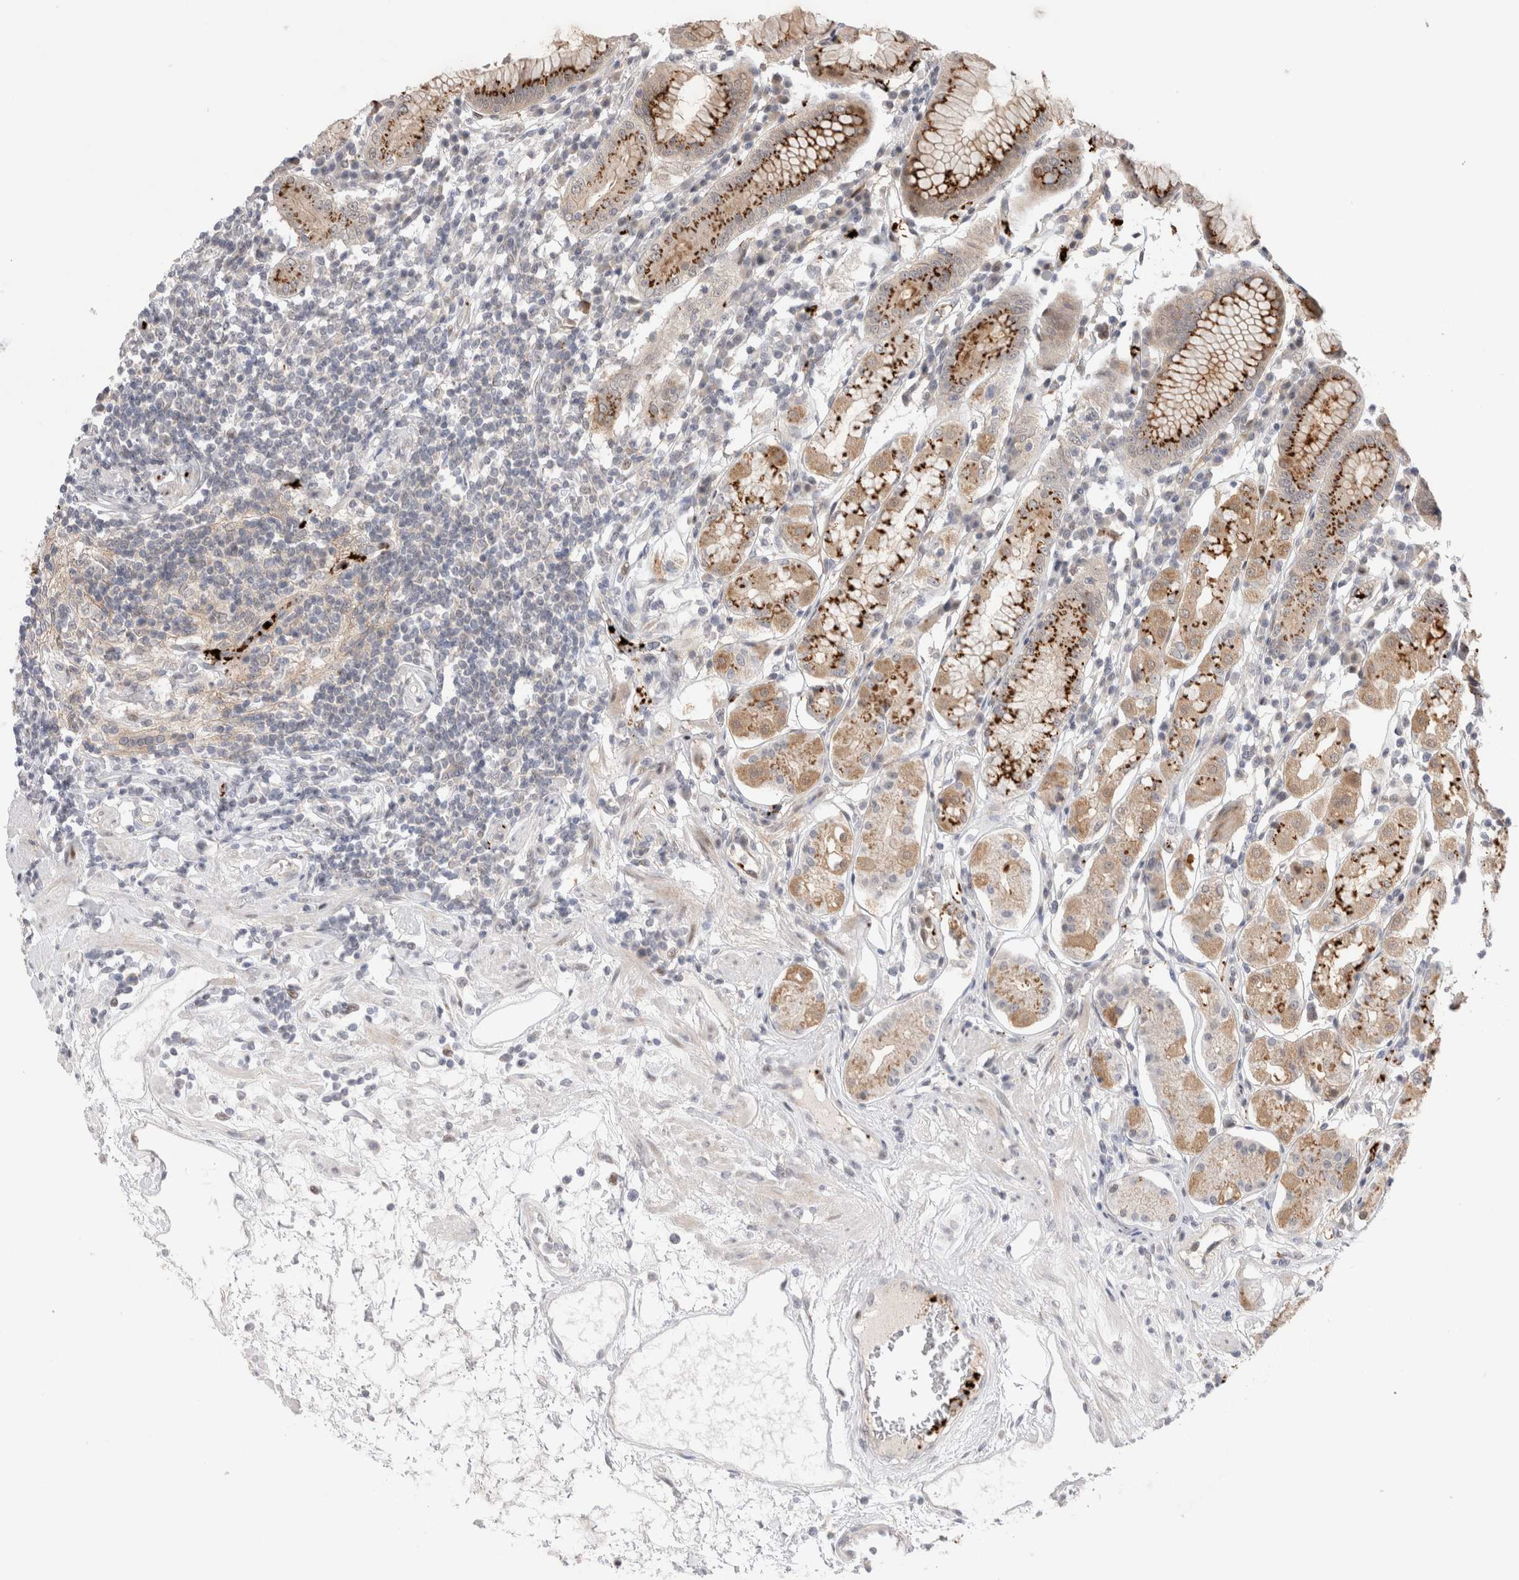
{"staining": {"intensity": "strong", "quantity": ">75%", "location": "cytoplasmic/membranous"}, "tissue": "stomach", "cell_type": "Glandular cells", "image_type": "normal", "snomed": [{"axis": "morphology", "description": "Normal tissue, NOS"}, {"axis": "topography", "description": "Stomach"}, {"axis": "topography", "description": "Stomach, lower"}], "caption": "A high-resolution histopathology image shows immunohistochemistry staining of normal stomach, which shows strong cytoplasmic/membranous staining in approximately >75% of glandular cells.", "gene": "VPS28", "patient": {"sex": "female", "age": 56}}